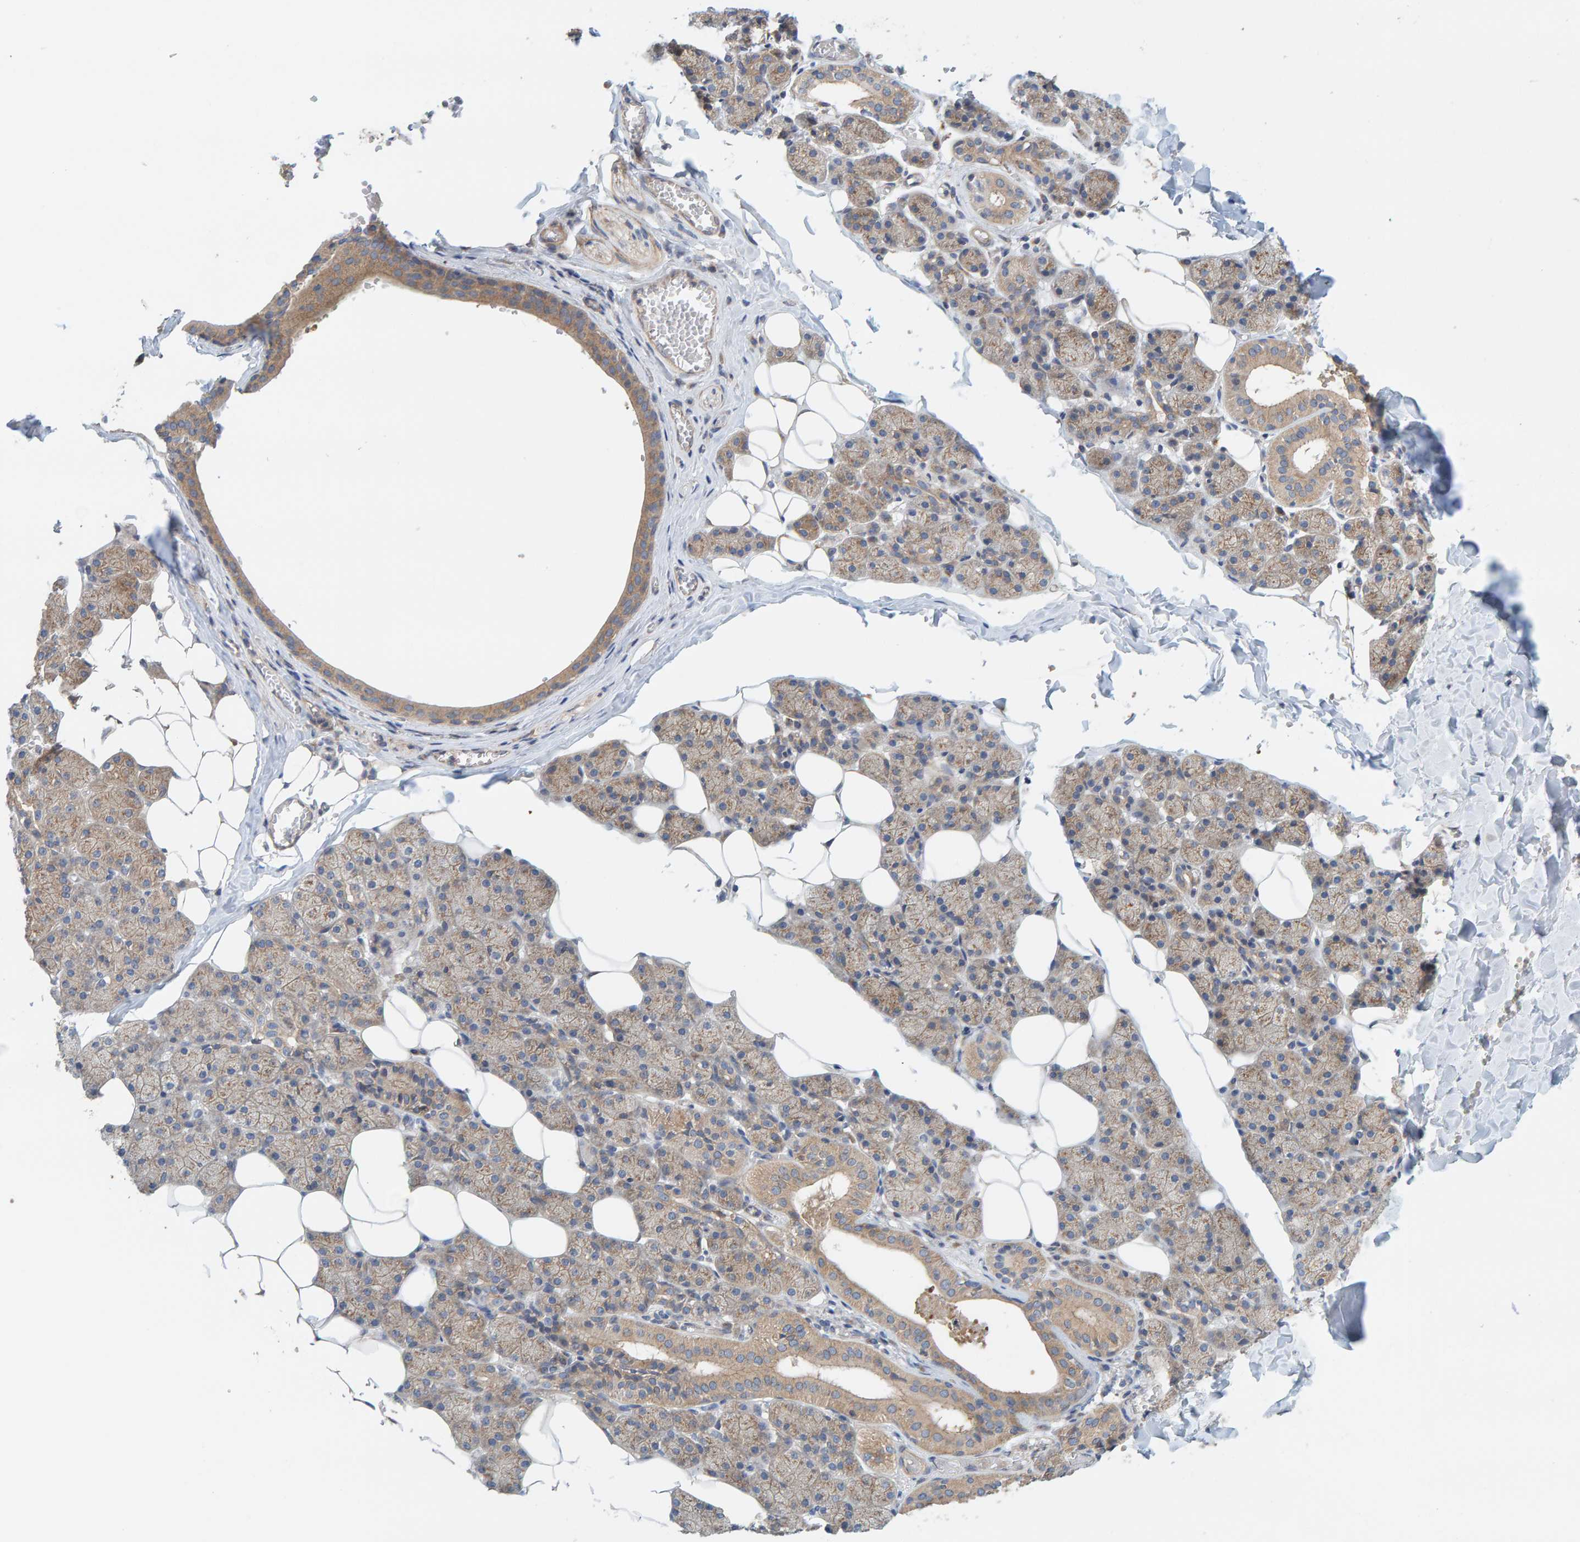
{"staining": {"intensity": "weak", "quantity": "25%-75%", "location": "cytoplasmic/membranous"}, "tissue": "salivary gland", "cell_type": "Glandular cells", "image_type": "normal", "snomed": [{"axis": "morphology", "description": "Normal tissue, NOS"}, {"axis": "topography", "description": "Salivary gland"}], "caption": "Immunohistochemistry (IHC) staining of normal salivary gland, which exhibits low levels of weak cytoplasmic/membranous staining in about 25%-75% of glandular cells indicating weak cytoplasmic/membranous protein staining. The staining was performed using DAB (brown) for protein detection and nuclei were counterstained in hematoxylin (blue).", "gene": "UBAP1", "patient": {"sex": "female", "age": 33}}